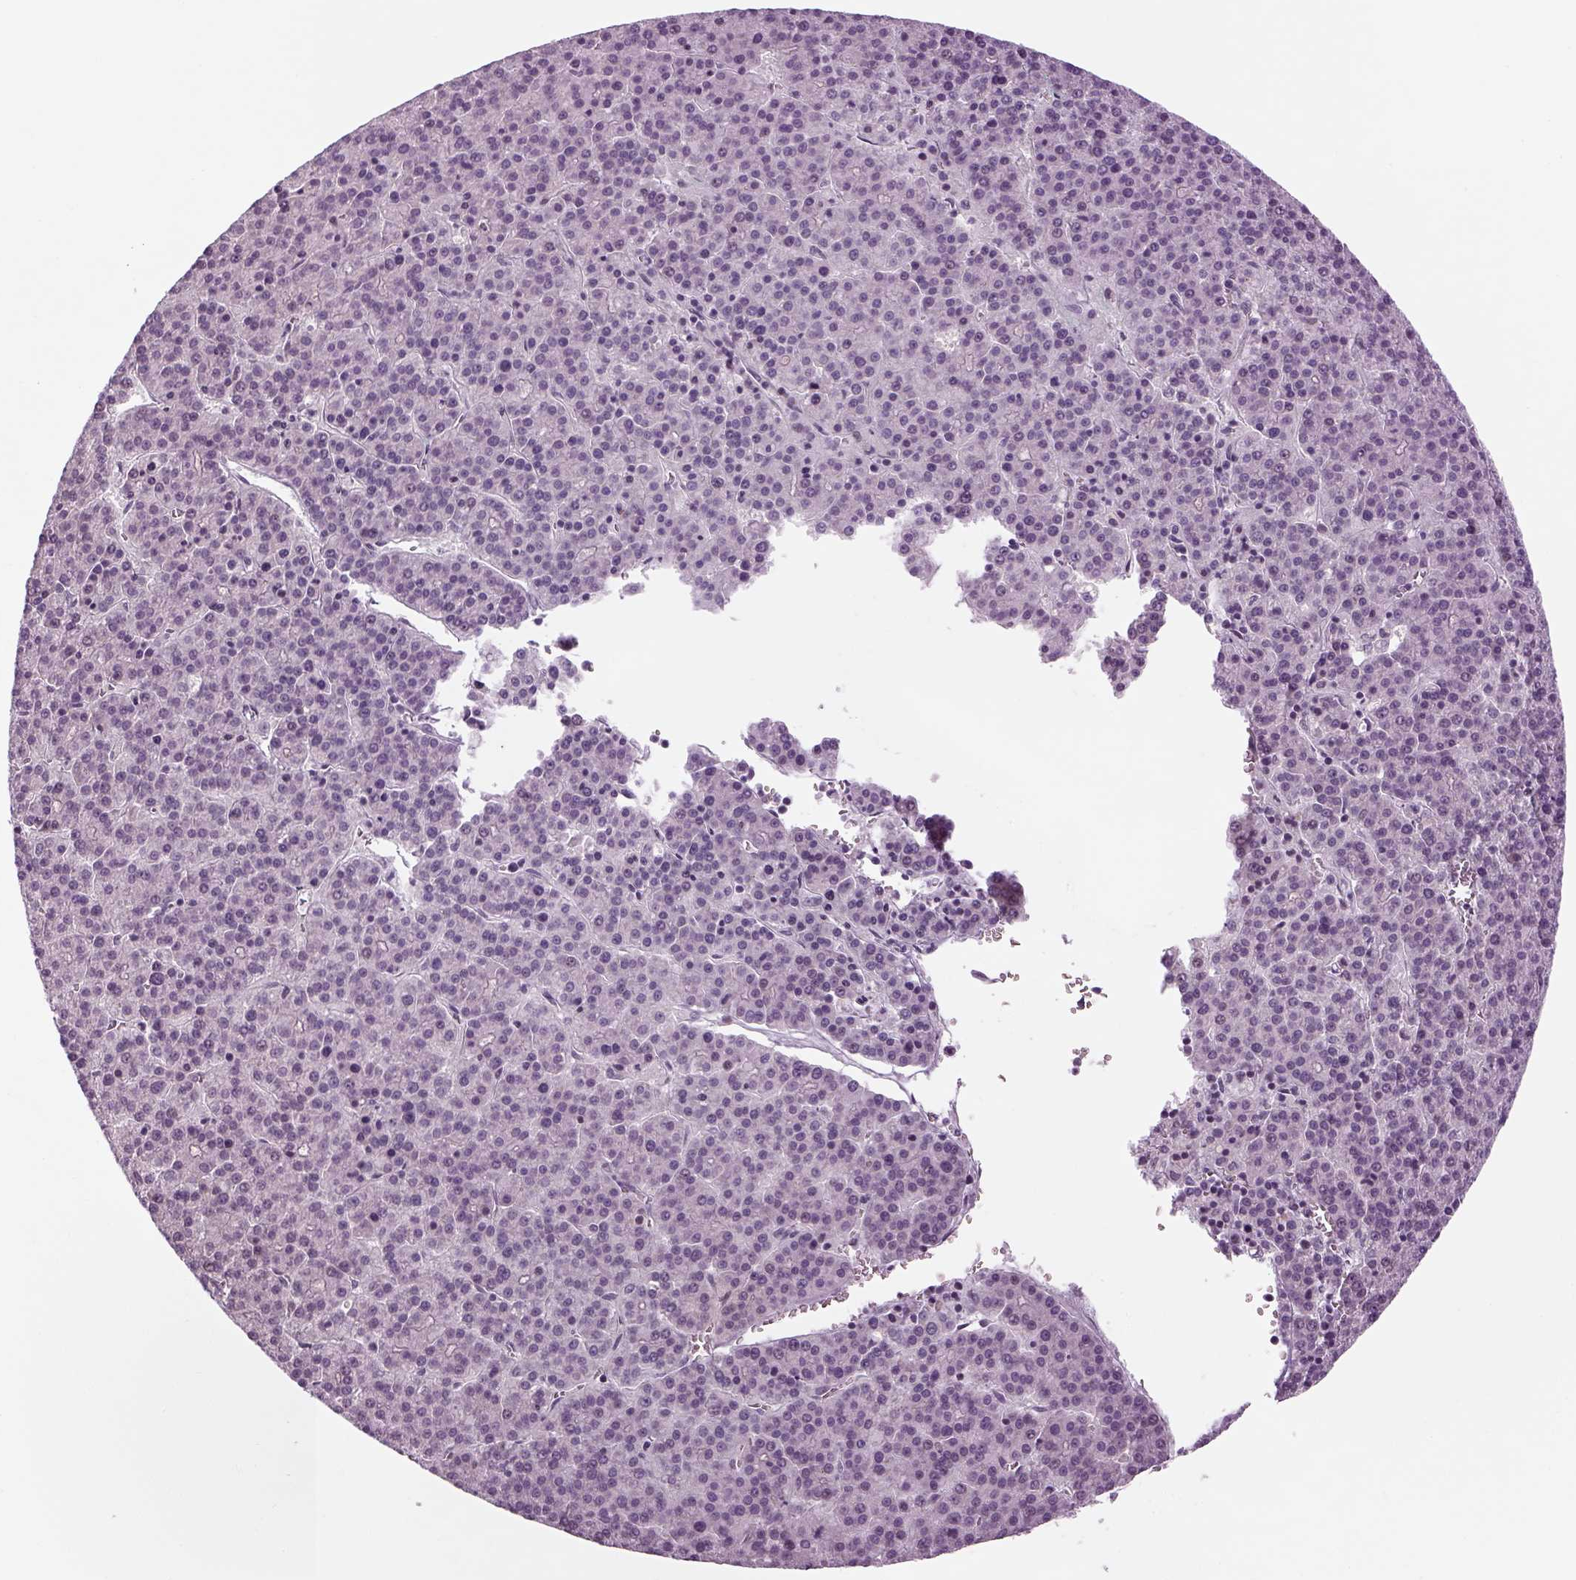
{"staining": {"intensity": "negative", "quantity": "none", "location": "none"}, "tissue": "liver cancer", "cell_type": "Tumor cells", "image_type": "cancer", "snomed": [{"axis": "morphology", "description": "Carcinoma, Hepatocellular, NOS"}, {"axis": "topography", "description": "Liver"}], "caption": "Histopathology image shows no significant protein staining in tumor cells of hepatocellular carcinoma (liver). (Brightfield microscopy of DAB (3,3'-diaminobenzidine) immunohistochemistry at high magnification).", "gene": "LRRIQ3", "patient": {"sex": "female", "age": 58}}